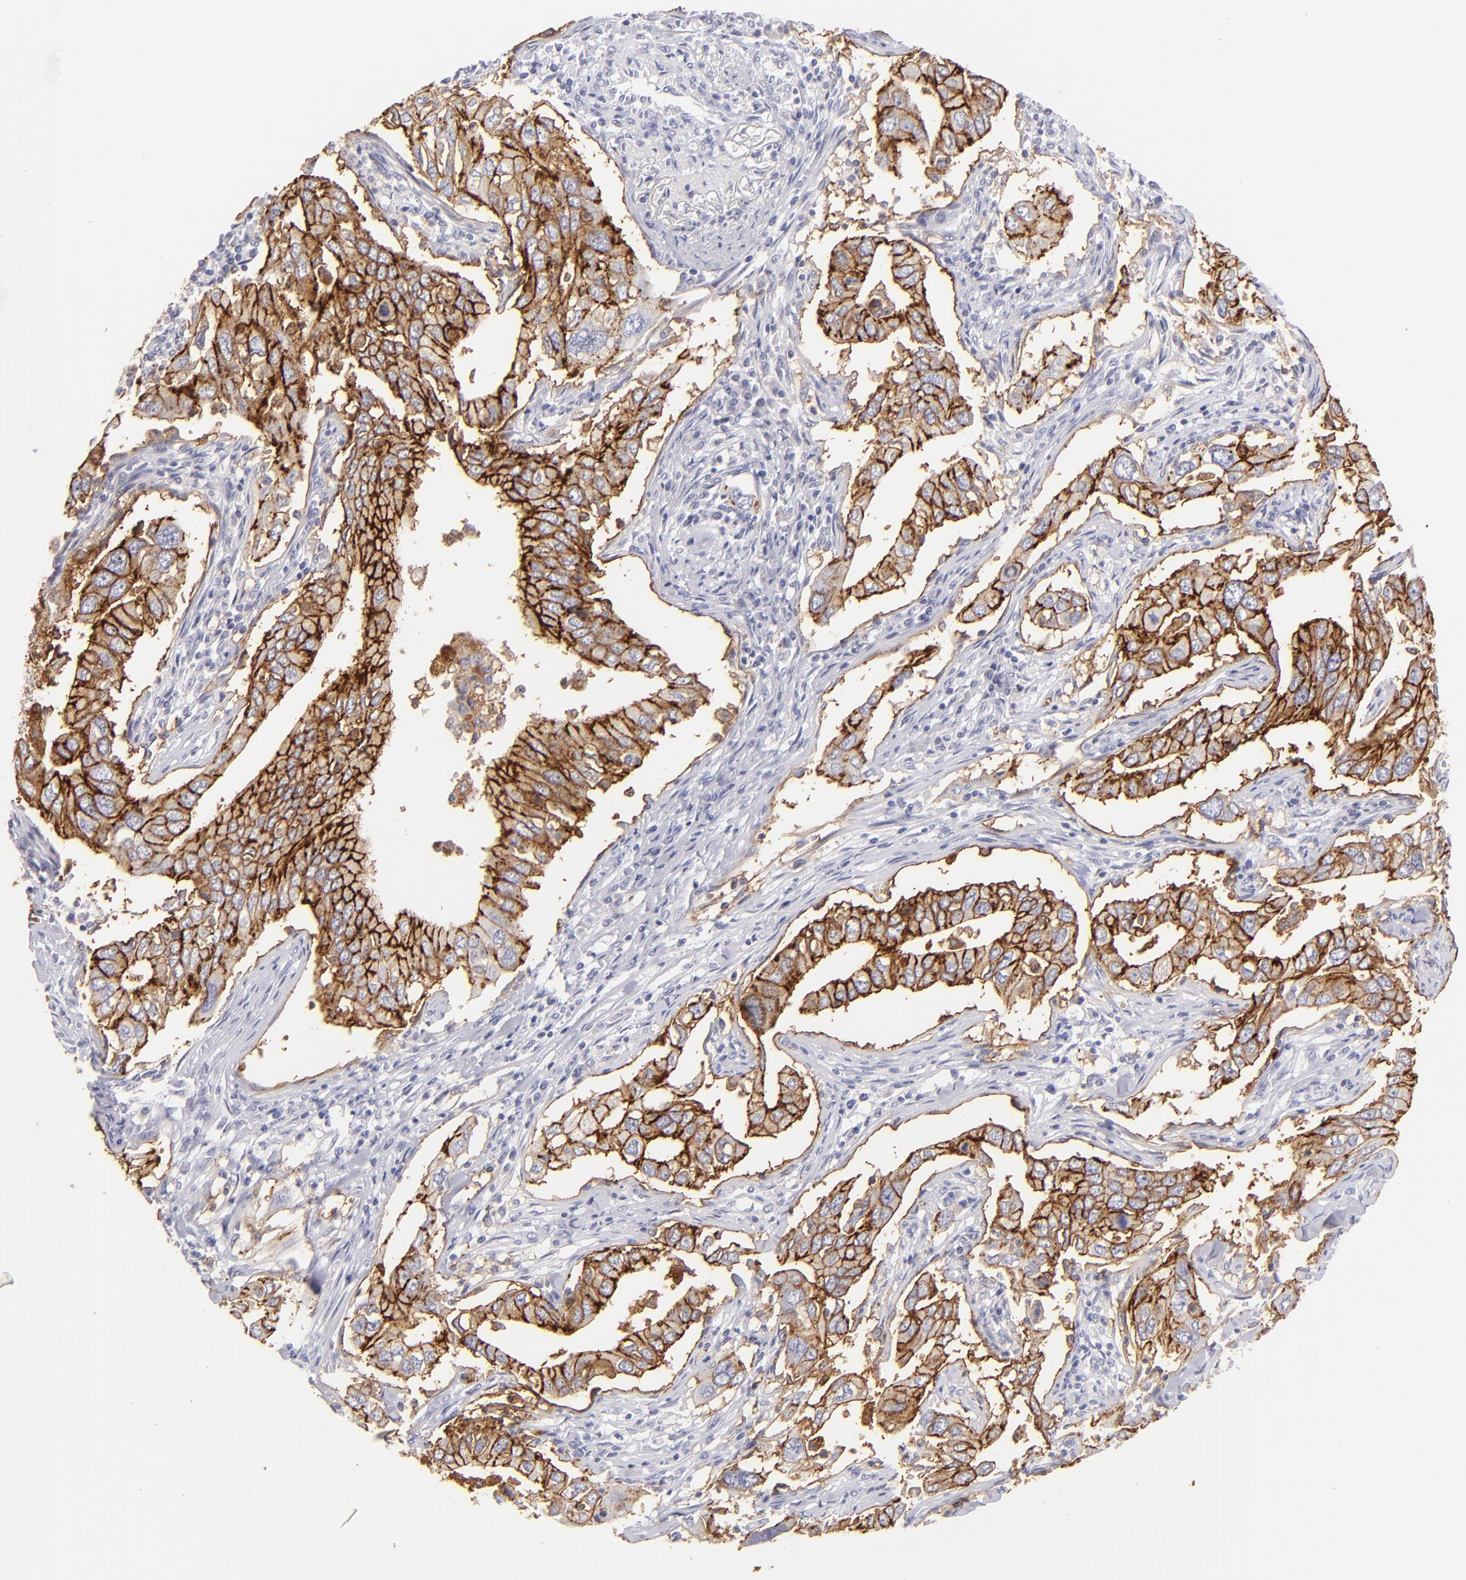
{"staining": {"intensity": "moderate", "quantity": ">75%", "location": "cytoplasmic/membranous"}, "tissue": "lung cancer", "cell_type": "Tumor cells", "image_type": "cancer", "snomed": [{"axis": "morphology", "description": "Adenocarcinoma, NOS"}, {"axis": "topography", "description": "Lung"}], "caption": "About >75% of tumor cells in lung cancer demonstrate moderate cytoplasmic/membranous protein positivity as visualized by brown immunohistochemical staining.", "gene": "CLDN4", "patient": {"sex": "male", "age": 48}}